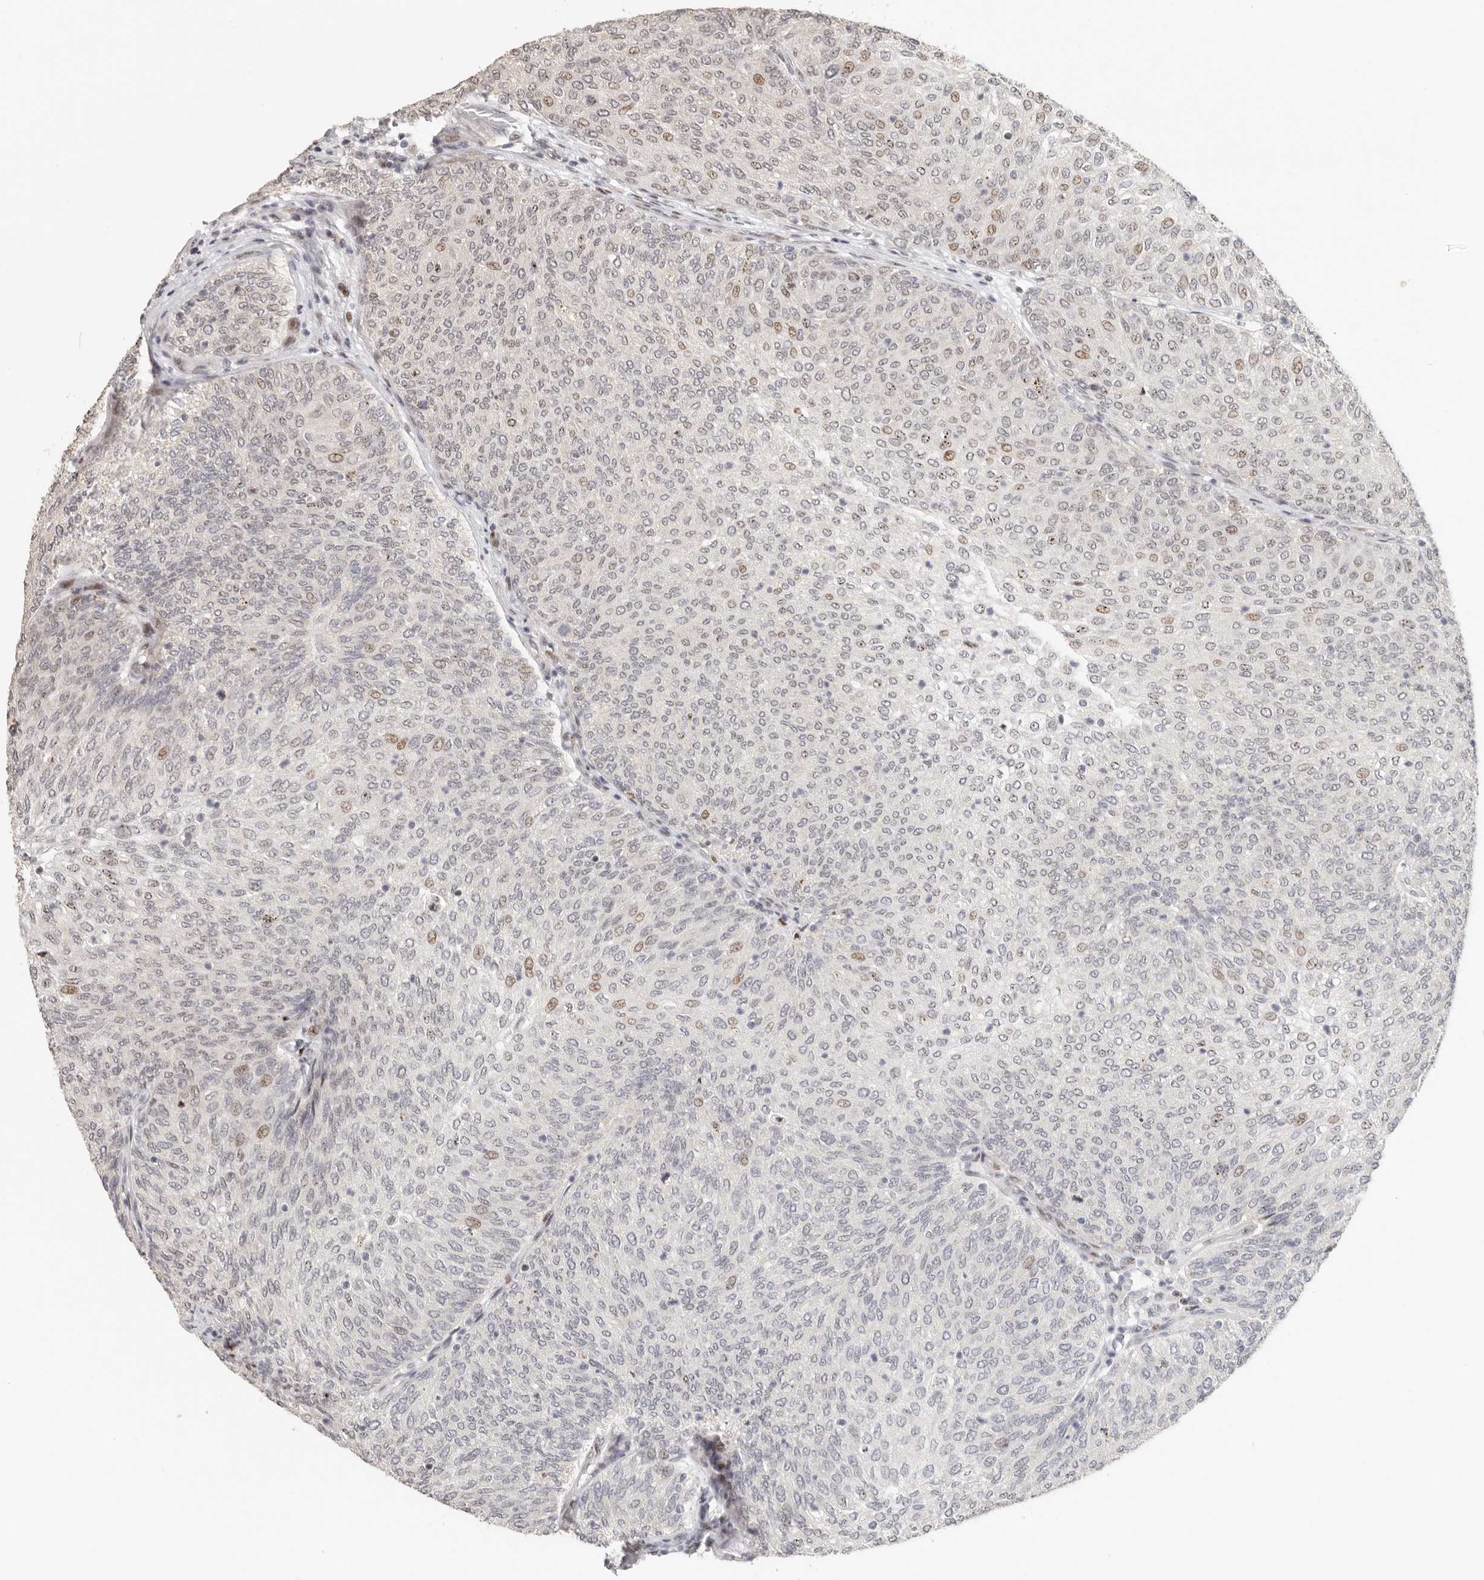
{"staining": {"intensity": "weak", "quantity": "25%-75%", "location": "nuclear"}, "tissue": "urothelial cancer", "cell_type": "Tumor cells", "image_type": "cancer", "snomed": [{"axis": "morphology", "description": "Urothelial carcinoma, Low grade"}, {"axis": "topography", "description": "Urinary bladder"}], "caption": "Low-grade urothelial carcinoma stained with immunohistochemistry (IHC) displays weak nuclear staining in about 25%-75% of tumor cells.", "gene": "GPBP1L1", "patient": {"sex": "female", "age": 79}}